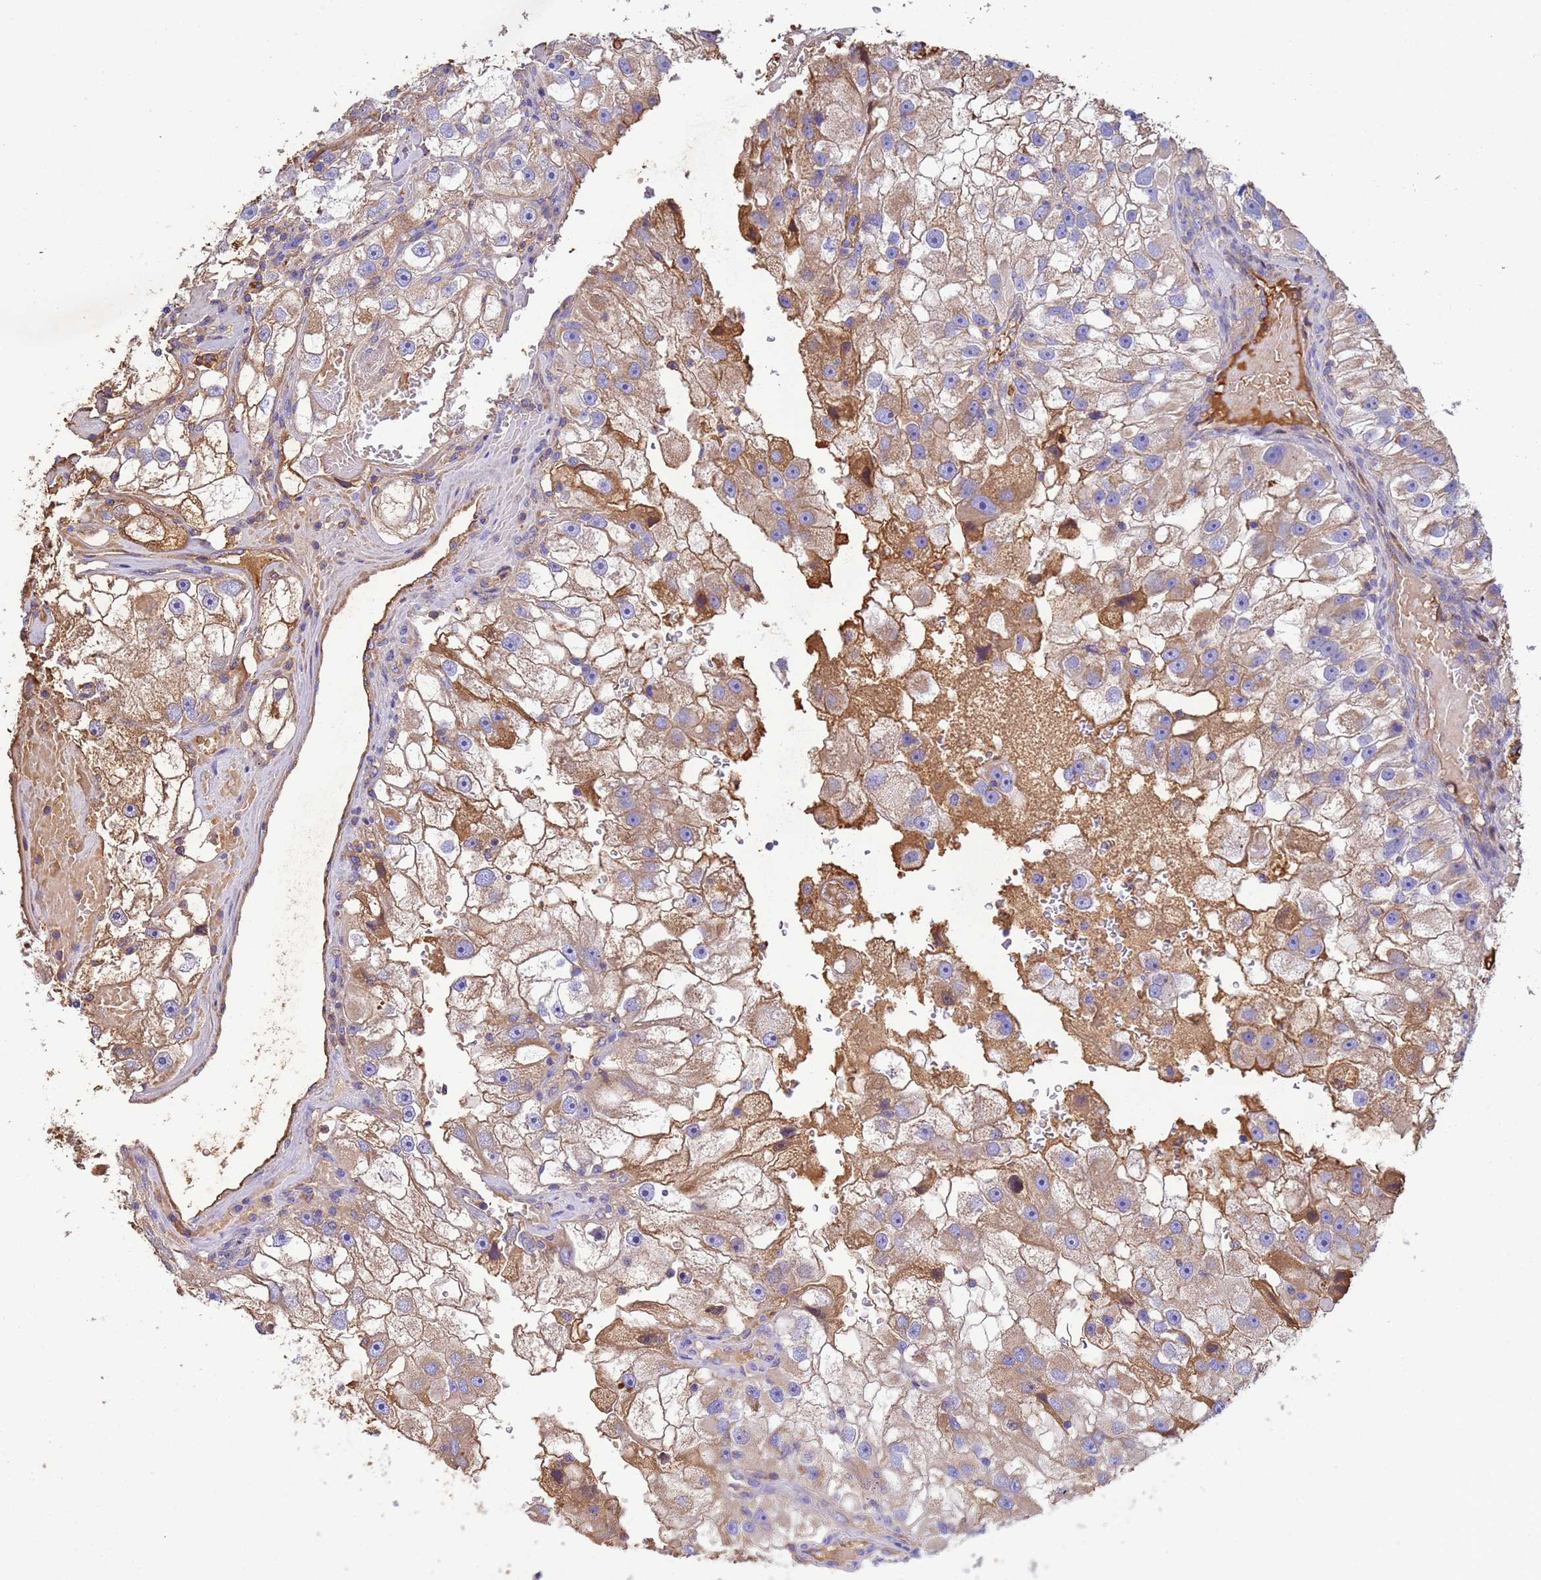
{"staining": {"intensity": "moderate", "quantity": ">75%", "location": "cytoplasmic/membranous"}, "tissue": "renal cancer", "cell_type": "Tumor cells", "image_type": "cancer", "snomed": [{"axis": "morphology", "description": "Adenocarcinoma, NOS"}, {"axis": "topography", "description": "Kidney"}], "caption": "Protein expression by immunohistochemistry demonstrates moderate cytoplasmic/membranous staining in about >75% of tumor cells in renal cancer.", "gene": "GLUD1", "patient": {"sex": "male", "age": 63}}